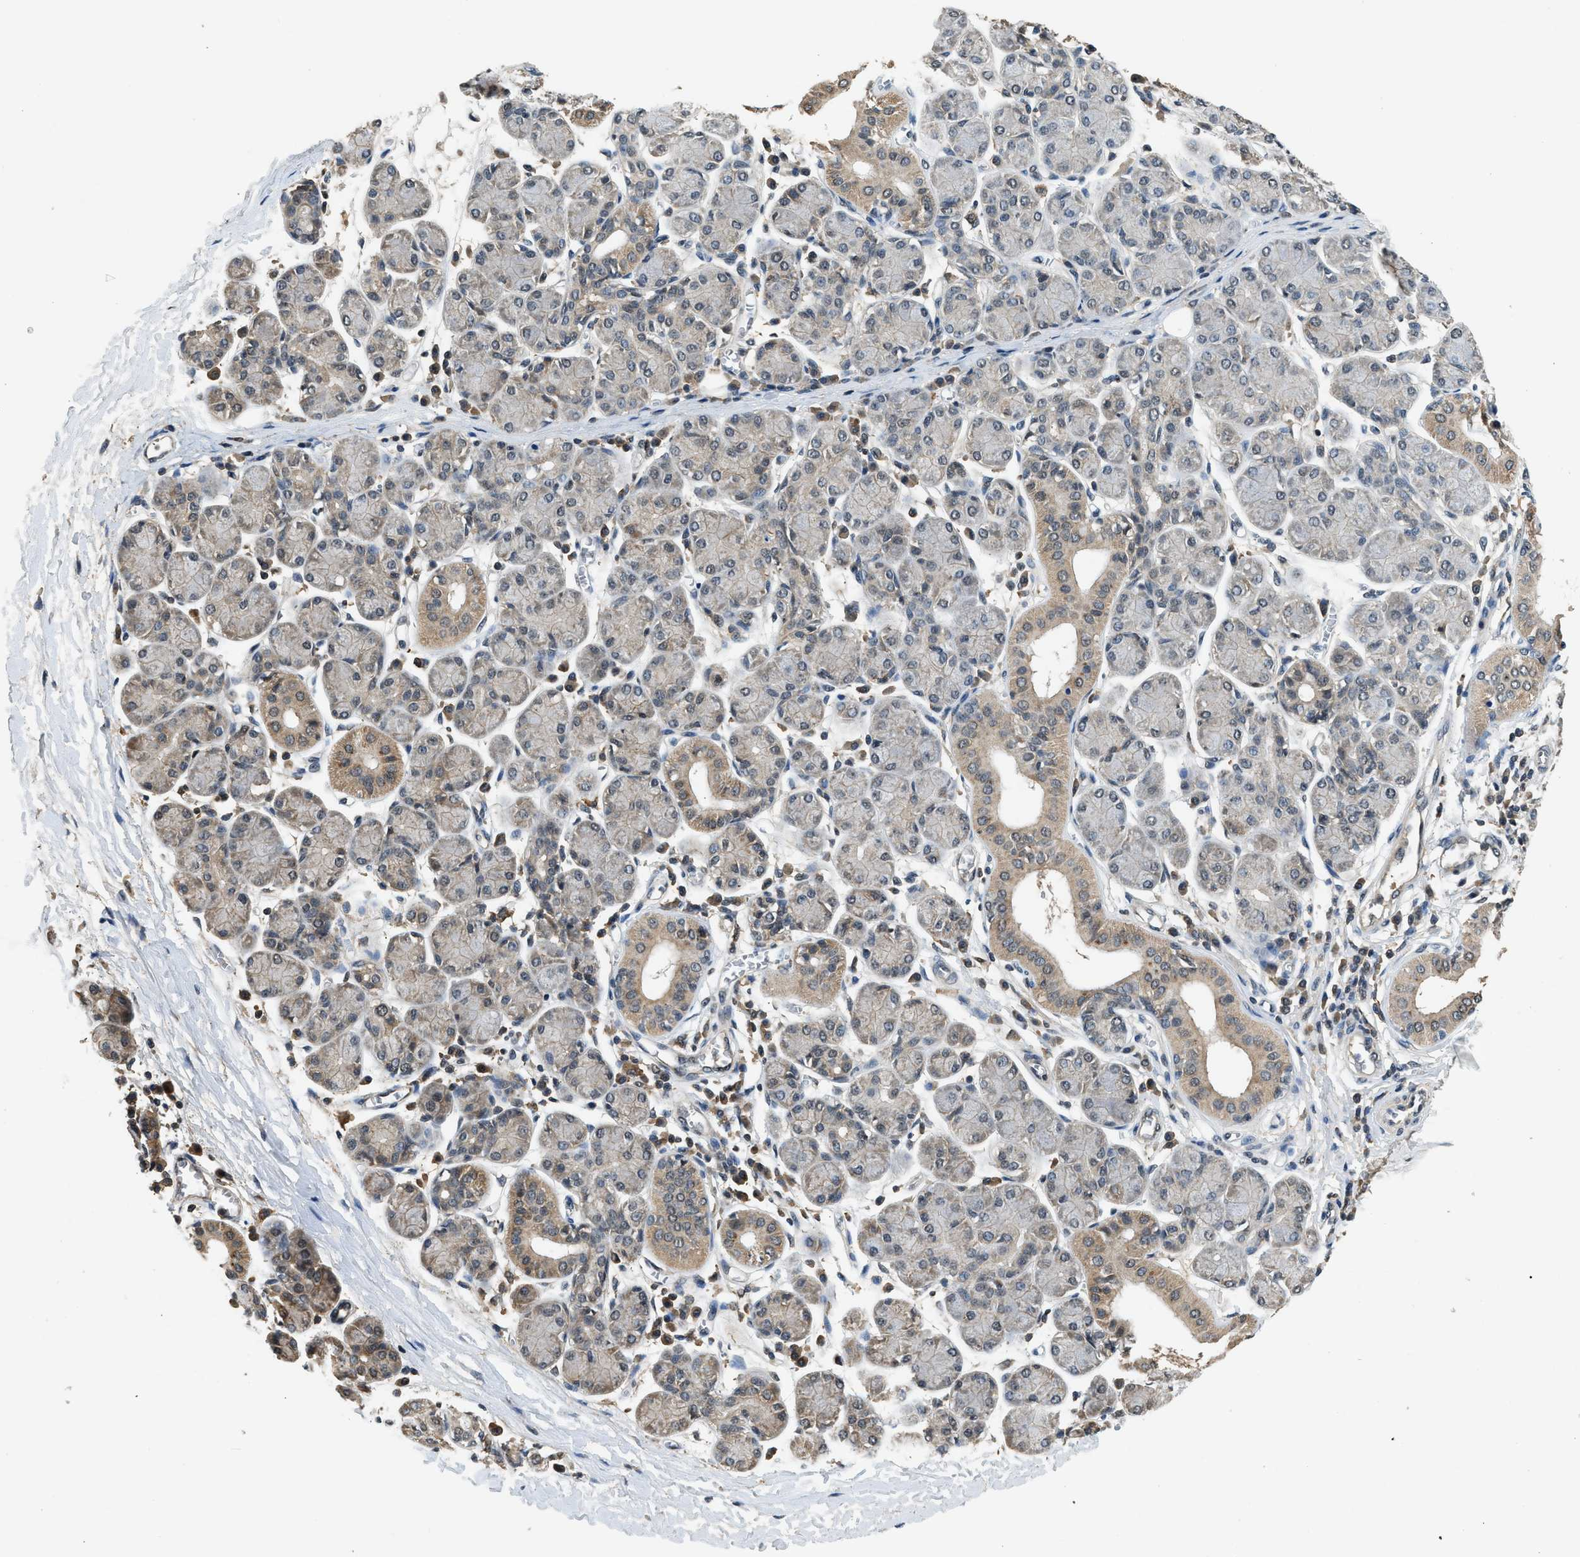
{"staining": {"intensity": "strong", "quantity": "<25%", "location": "cytoplasmic/membranous"}, "tissue": "salivary gland", "cell_type": "Glandular cells", "image_type": "normal", "snomed": [{"axis": "morphology", "description": "Normal tissue, NOS"}, {"axis": "morphology", "description": "Inflammation, NOS"}, {"axis": "topography", "description": "Lymph node"}, {"axis": "topography", "description": "Salivary gland"}], "caption": "The immunohistochemical stain highlights strong cytoplasmic/membranous positivity in glandular cells of unremarkable salivary gland. The protein is stained brown, and the nuclei are stained in blue (DAB (3,3'-diaminobenzidine) IHC with brightfield microscopy, high magnification).", "gene": "SLC15A4", "patient": {"sex": "male", "age": 3}}